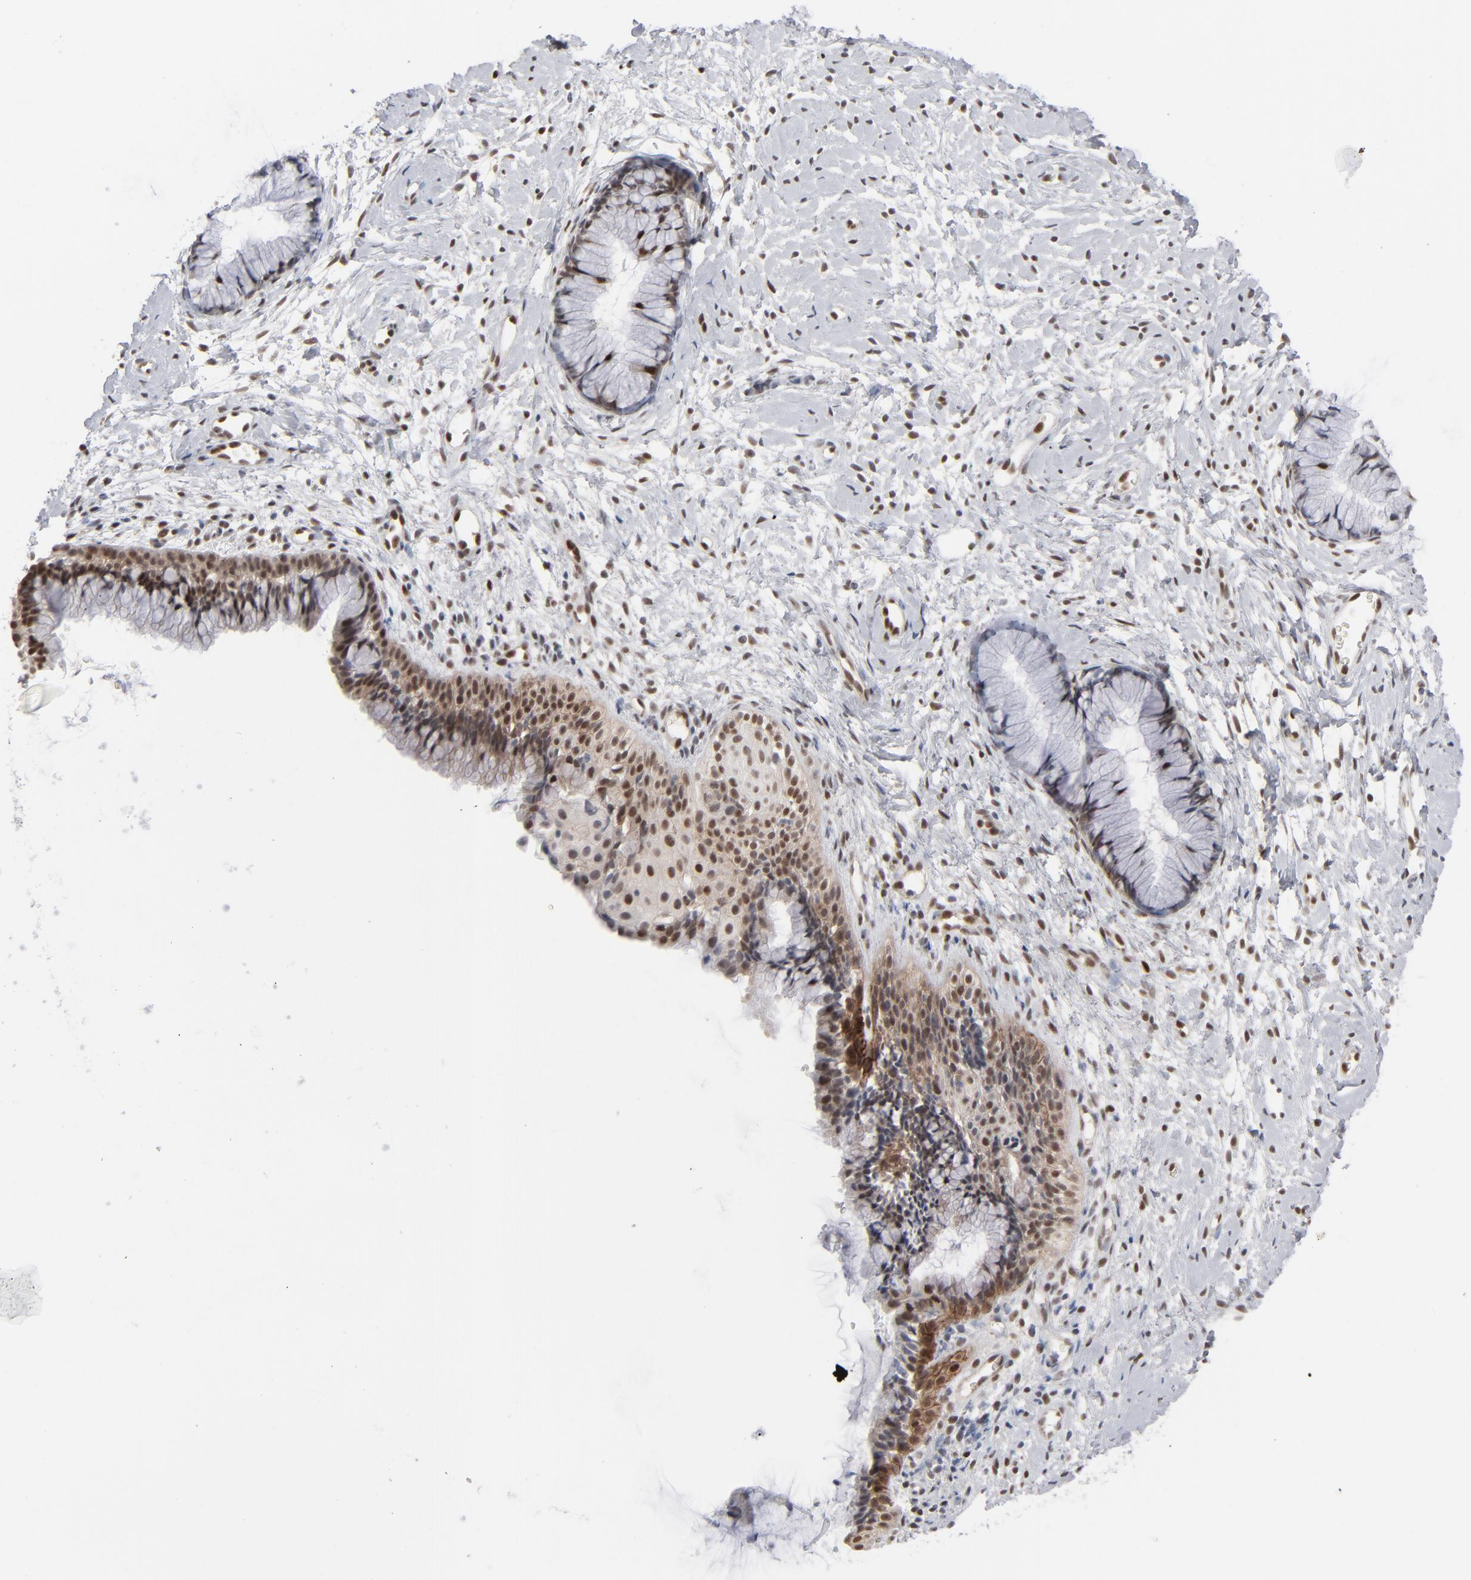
{"staining": {"intensity": "moderate", "quantity": "25%-75%", "location": "nuclear"}, "tissue": "cervix", "cell_type": "Glandular cells", "image_type": "normal", "snomed": [{"axis": "morphology", "description": "Normal tissue, NOS"}, {"axis": "topography", "description": "Cervix"}], "caption": "A brown stain shows moderate nuclear staining of a protein in glandular cells of normal human cervix. (DAB (3,3'-diaminobenzidine) IHC with brightfield microscopy, high magnification).", "gene": "IRF9", "patient": {"sex": "female", "age": 46}}